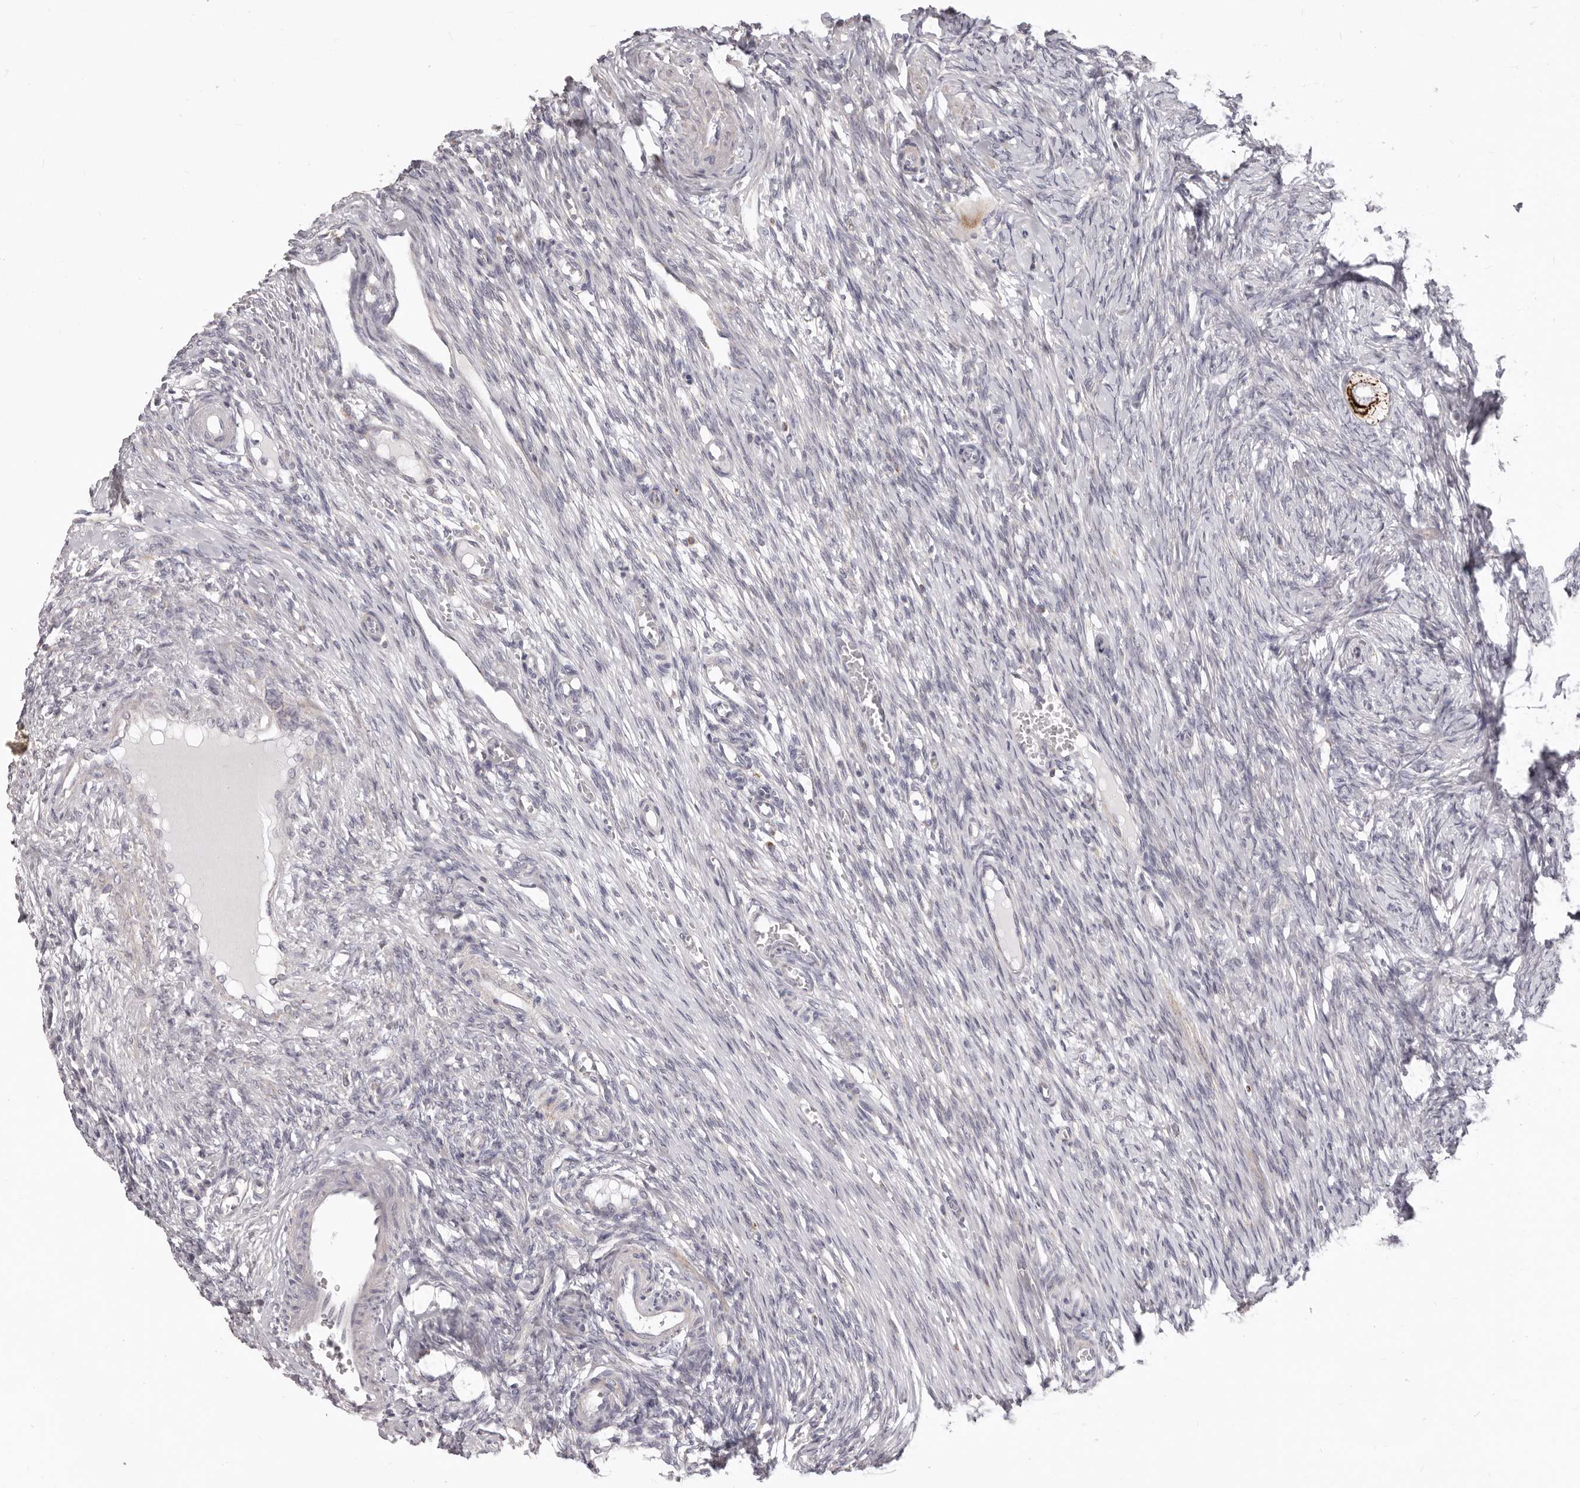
{"staining": {"intensity": "strong", "quantity": ">75%", "location": "cytoplasmic/membranous"}, "tissue": "ovary", "cell_type": "Follicle cells", "image_type": "normal", "snomed": [{"axis": "morphology", "description": "Adenocarcinoma, NOS"}, {"axis": "topography", "description": "Endometrium"}], "caption": "The photomicrograph shows staining of benign ovary, revealing strong cytoplasmic/membranous protein expression (brown color) within follicle cells. The staining was performed using DAB, with brown indicating positive protein expression. Nuclei are stained blue with hematoxylin.", "gene": "PRMT2", "patient": {"sex": "female", "age": 32}}